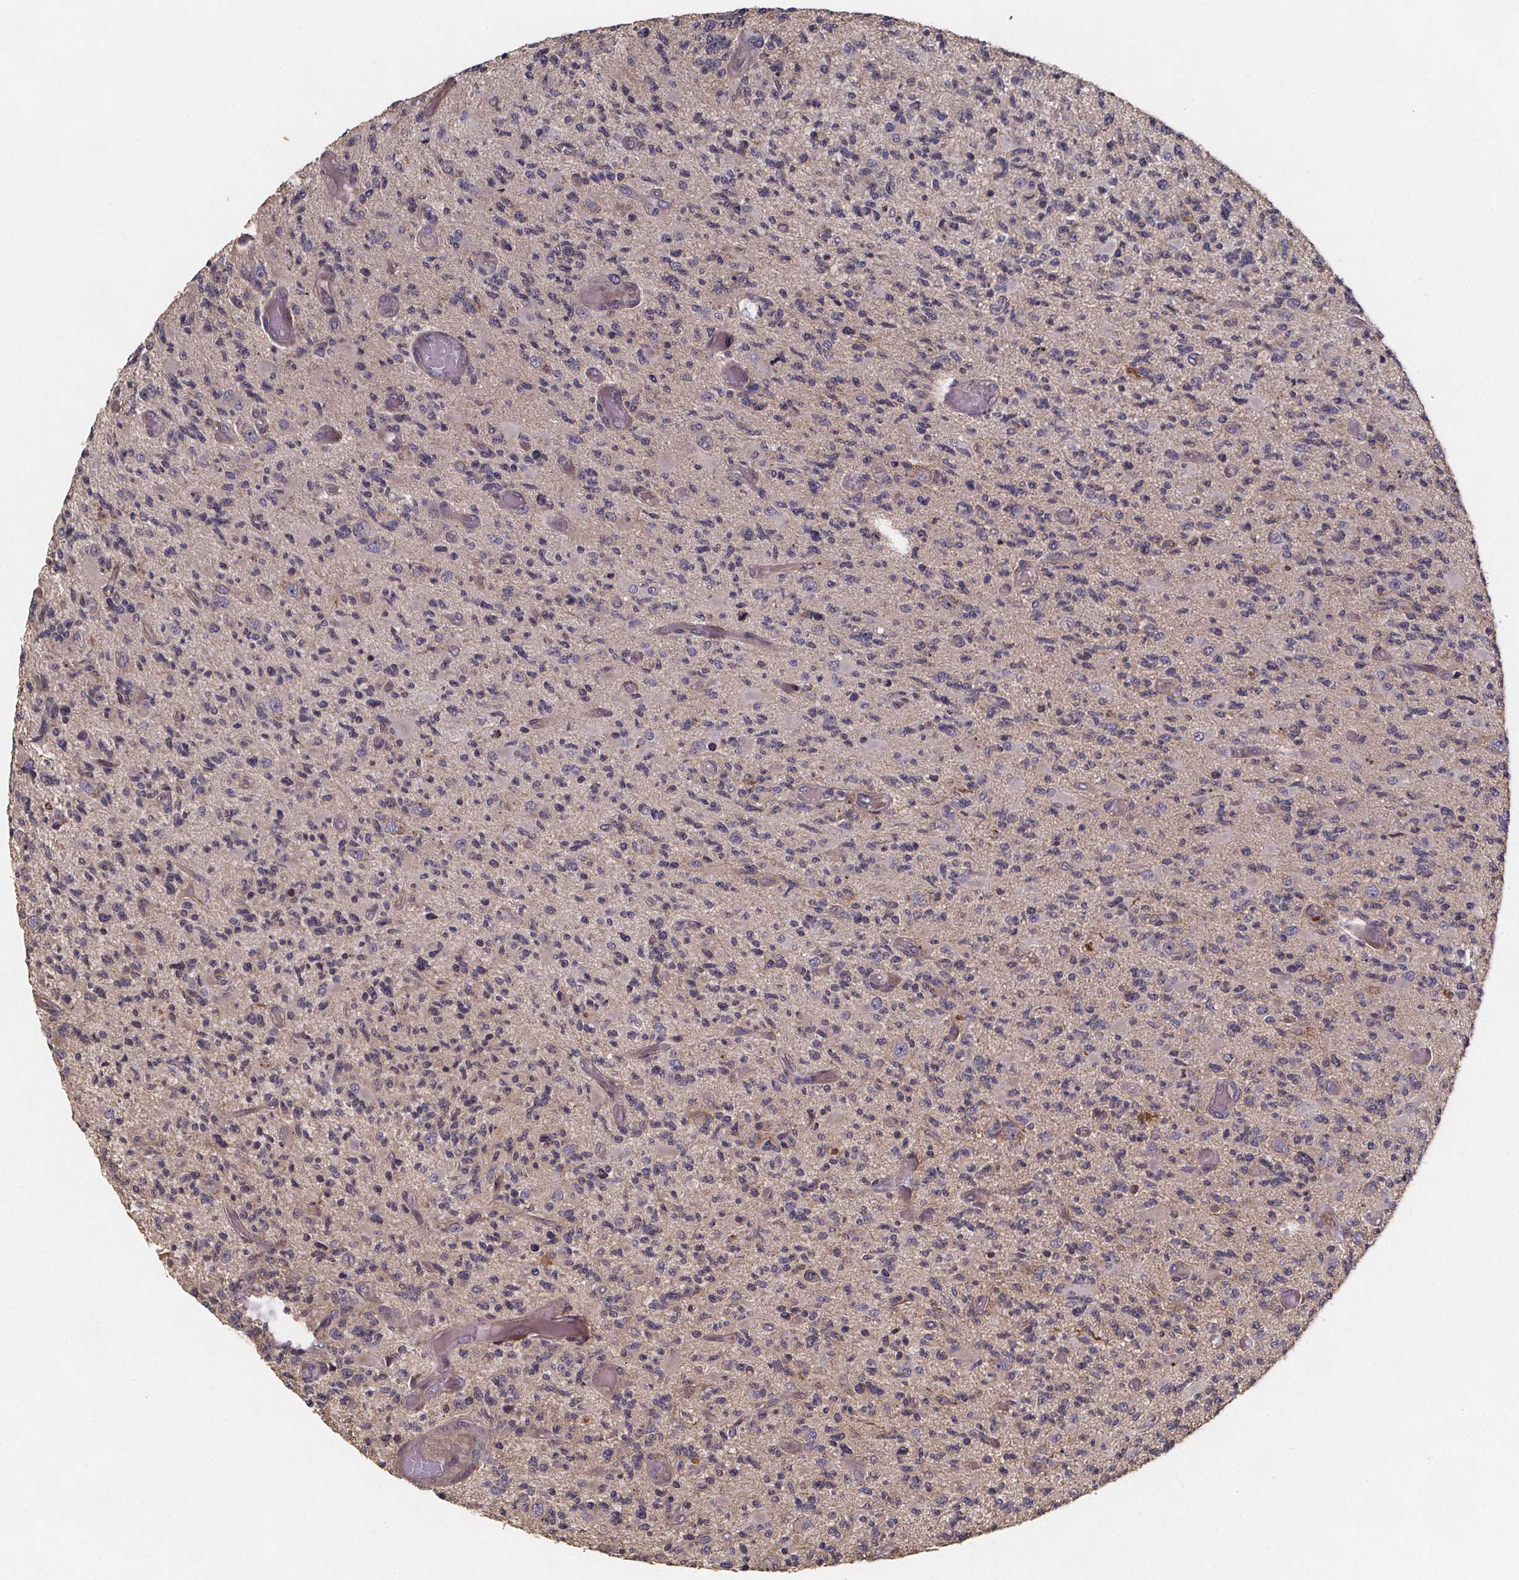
{"staining": {"intensity": "negative", "quantity": "none", "location": "none"}, "tissue": "glioma", "cell_type": "Tumor cells", "image_type": "cancer", "snomed": [{"axis": "morphology", "description": "Glioma, malignant, High grade"}, {"axis": "topography", "description": "Brain"}], "caption": "Immunohistochemistry (IHC) micrograph of glioma stained for a protein (brown), which shows no positivity in tumor cells.", "gene": "ZNF879", "patient": {"sex": "female", "age": 63}}